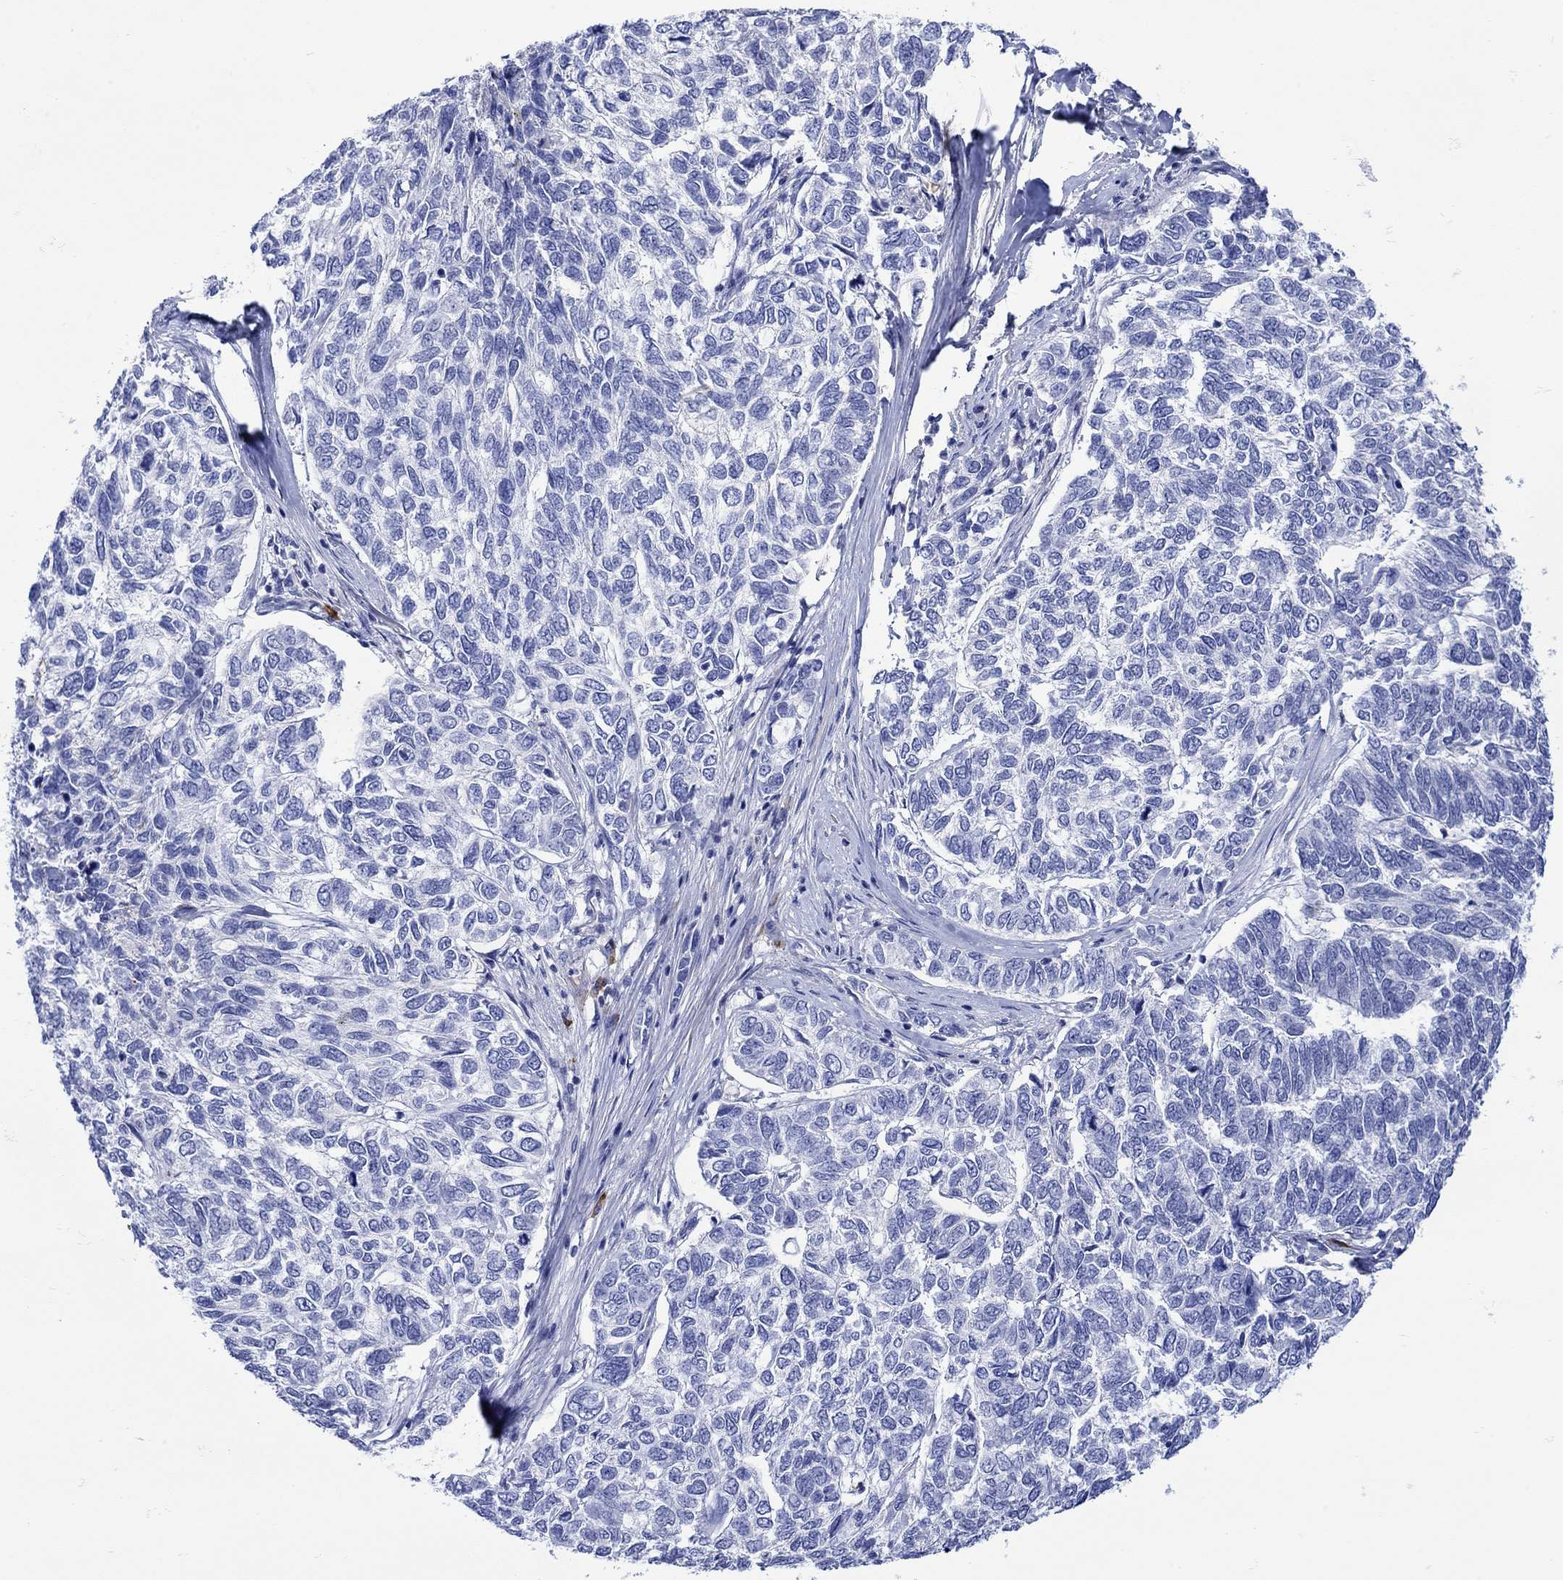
{"staining": {"intensity": "negative", "quantity": "none", "location": "none"}, "tissue": "skin cancer", "cell_type": "Tumor cells", "image_type": "cancer", "snomed": [{"axis": "morphology", "description": "Basal cell carcinoma"}, {"axis": "topography", "description": "Skin"}], "caption": "DAB (3,3'-diaminobenzidine) immunohistochemical staining of skin basal cell carcinoma exhibits no significant expression in tumor cells. Brightfield microscopy of IHC stained with DAB (brown) and hematoxylin (blue), captured at high magnification.", "gene": "ANKMY1", "patient": {"sex": "female", "age": 65}}